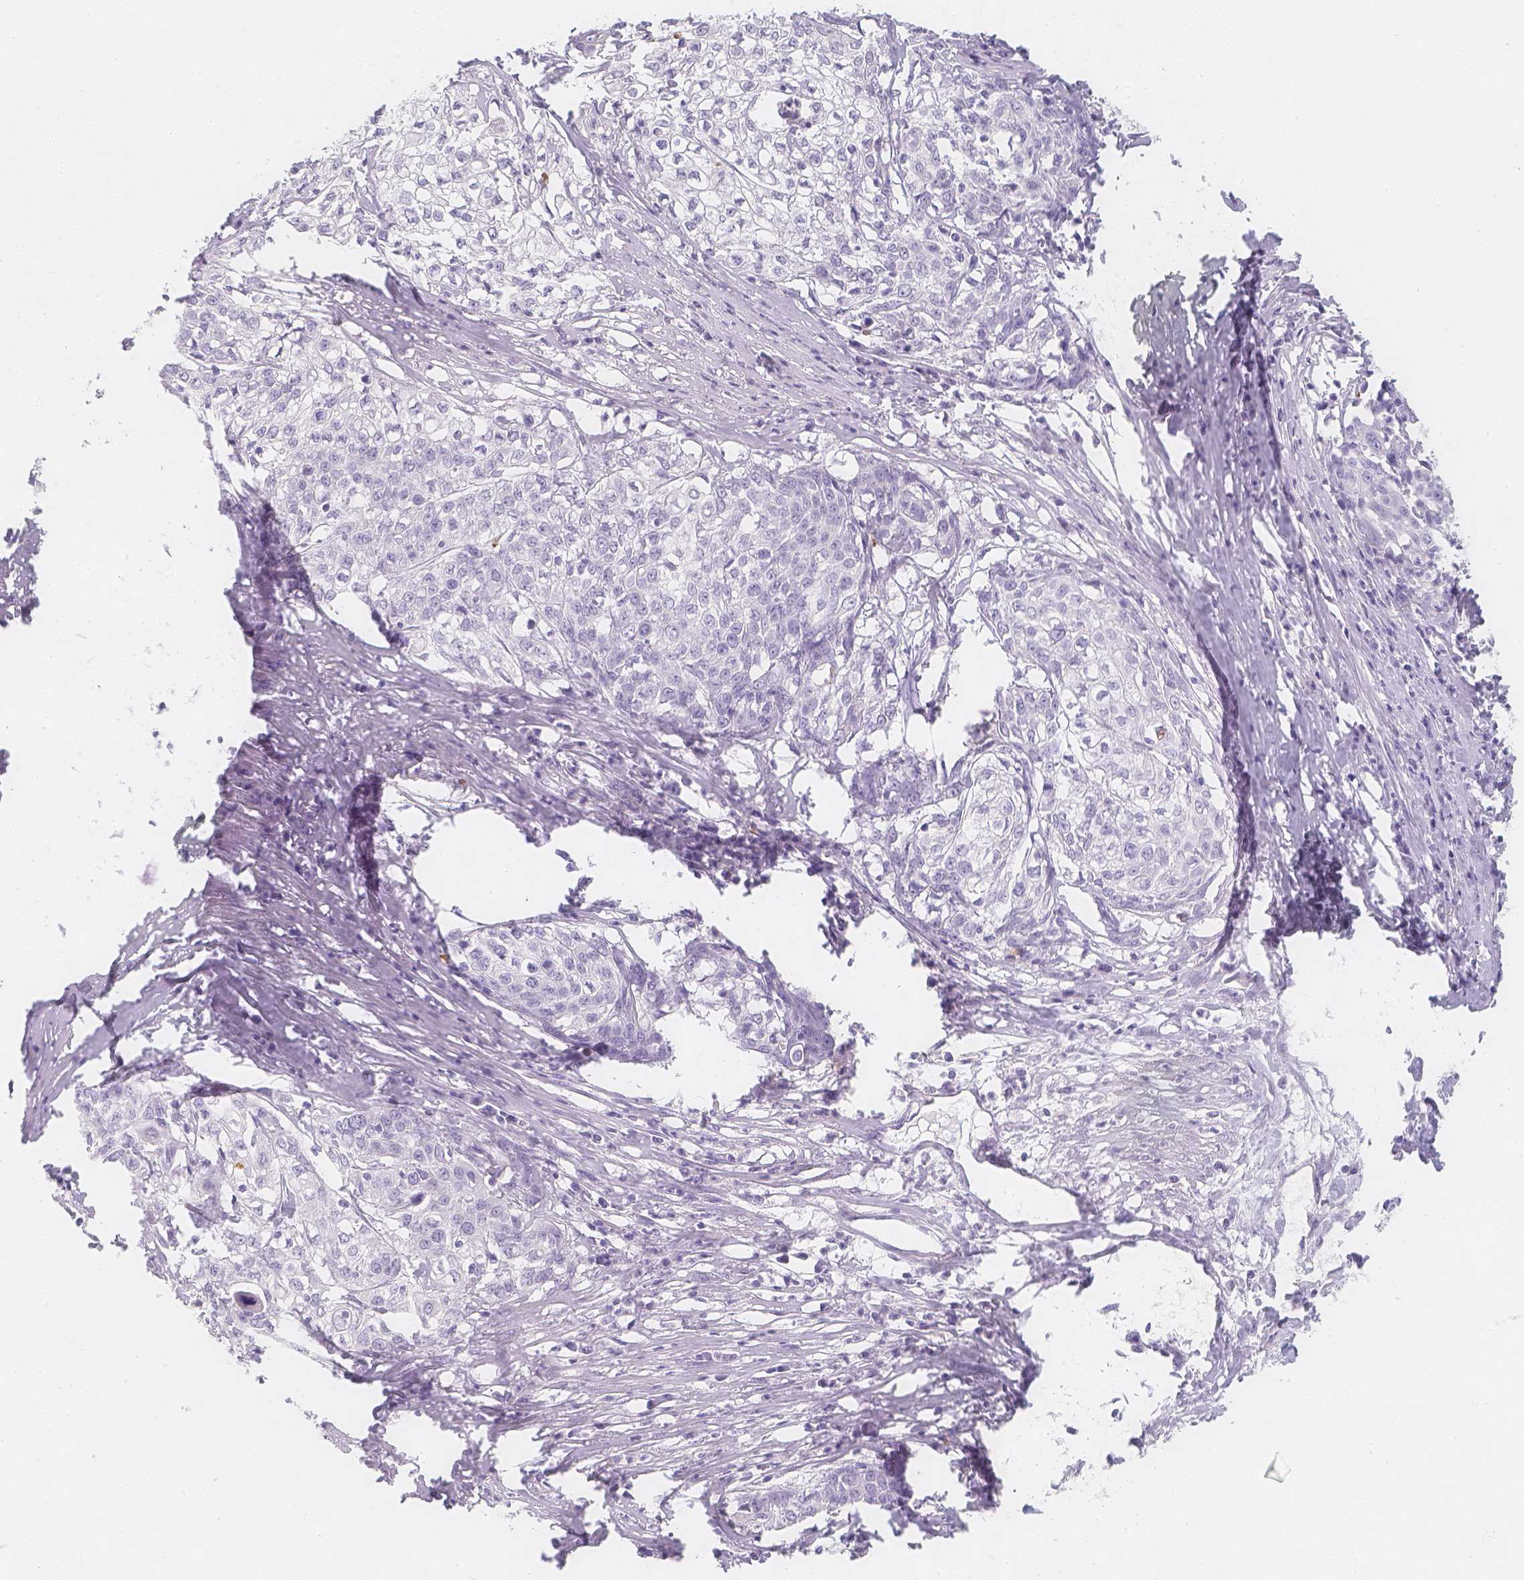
{"staining": {"intensity": "negative", "quantity": "none", "location": "none"}, "tissue": "cervical cancer", "cell_type": "Tumor cells", "image_type": "cancer", "snomed": [{"axis": "morphology", "description": "Squamous cell carcinoma, NOS"}, {"axis": "topography", "description": "Cervix"}], "caption": "Human squamous cell carcinoma (cervical) stained for a protein using IHC shows no positivity in tumor cells.", "gene": "SLC18A1", "patient": {"sex": "female", "age": 39}}